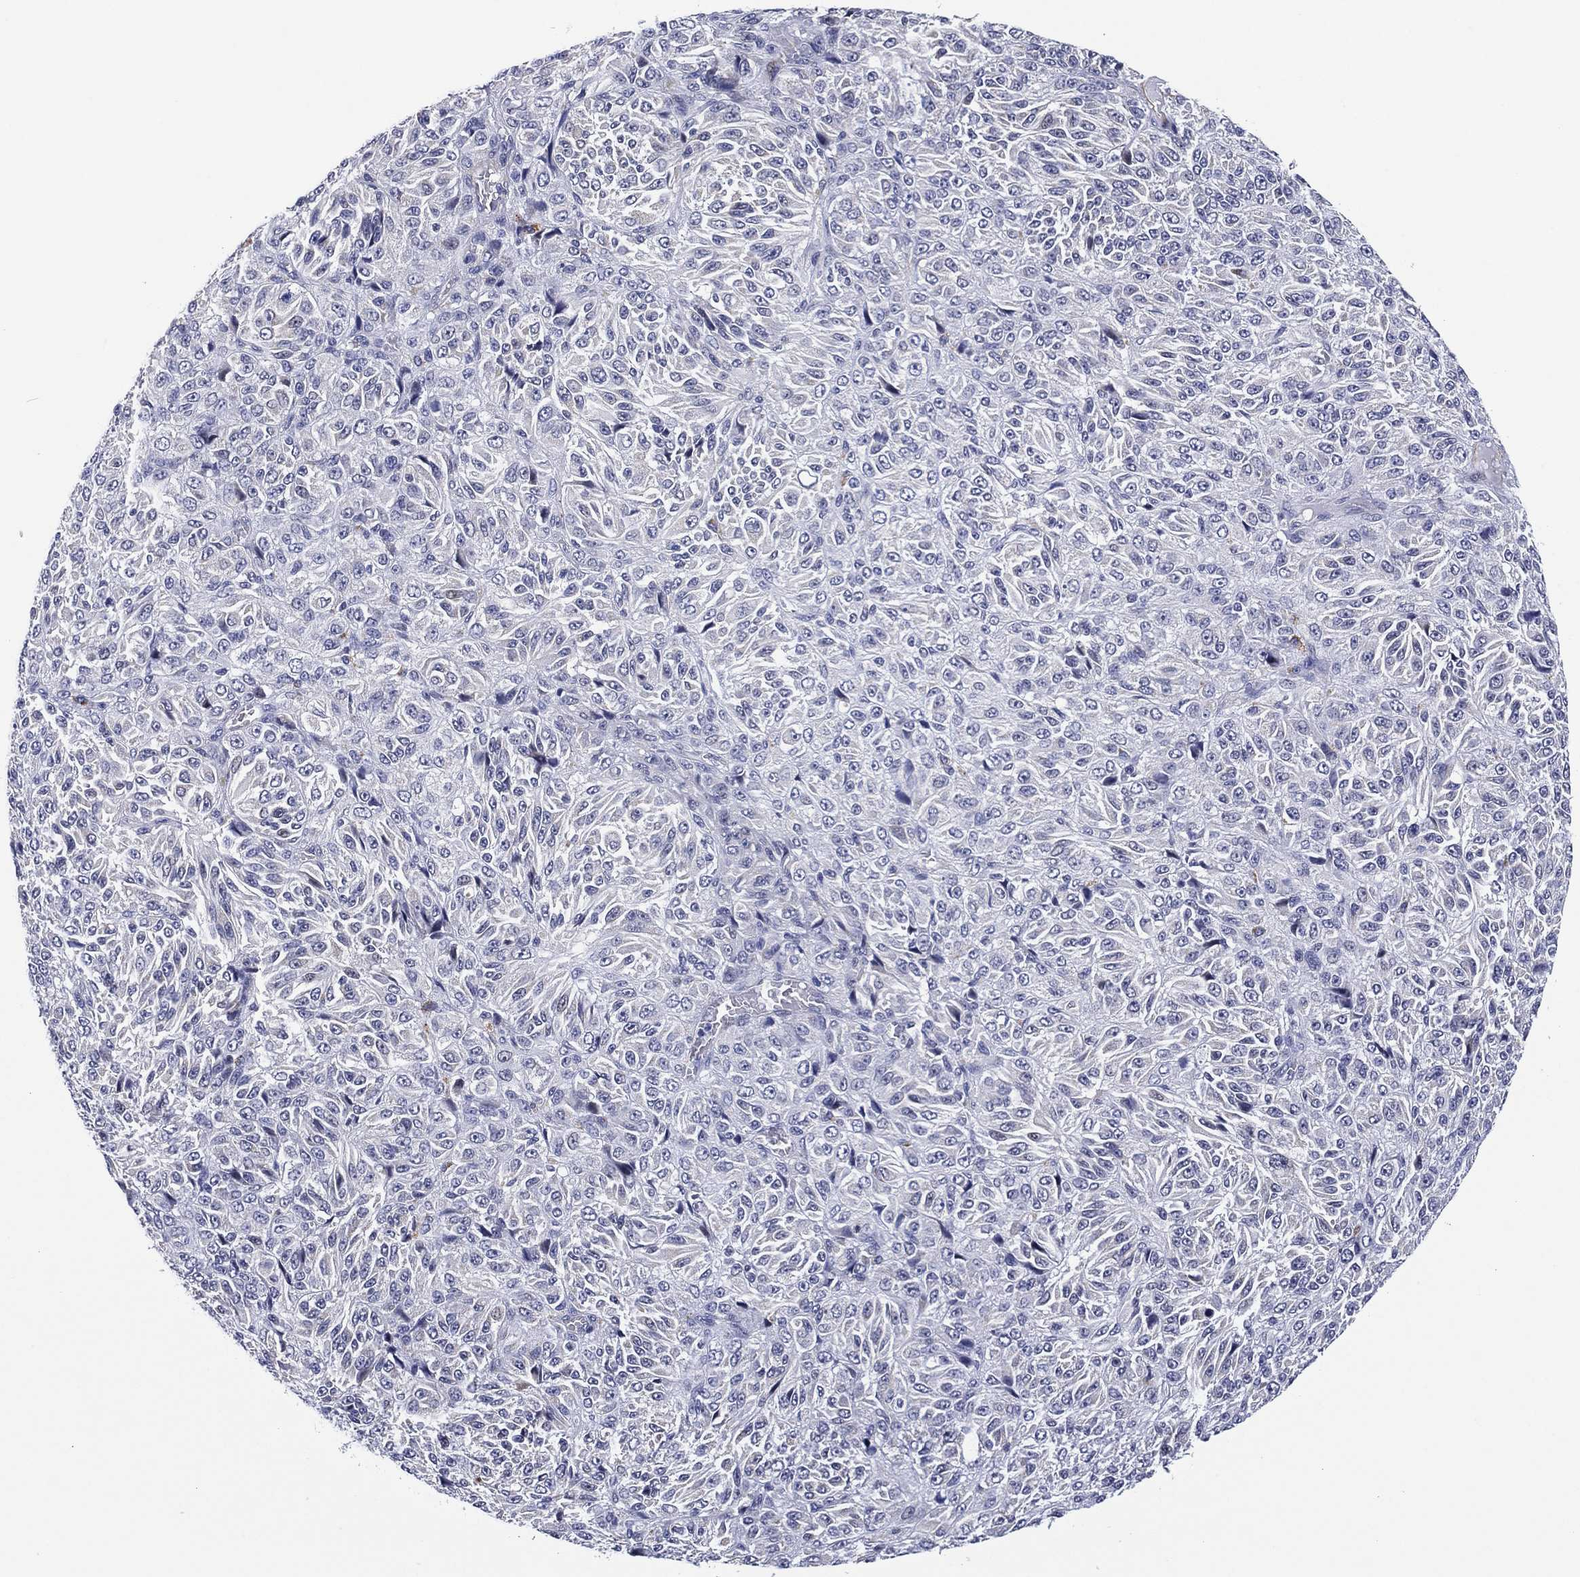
{"staining": {"intensity": "negative", "quantity": "none", "location": "none"}, "tissue": "melanoma", "cell_type": "Tumor cells", "image_type": "cancer", "snomed": [{"axis": "morphology", "description": "Malignant melanoma, Metastatic site"}, {"axis": "topography", "description": "Brain"}], "caption": "Tumor cells are negative for protein expression in human melanoma.", "gene": "CLIP3", "patient": {"sex": "female", "age": 56}}